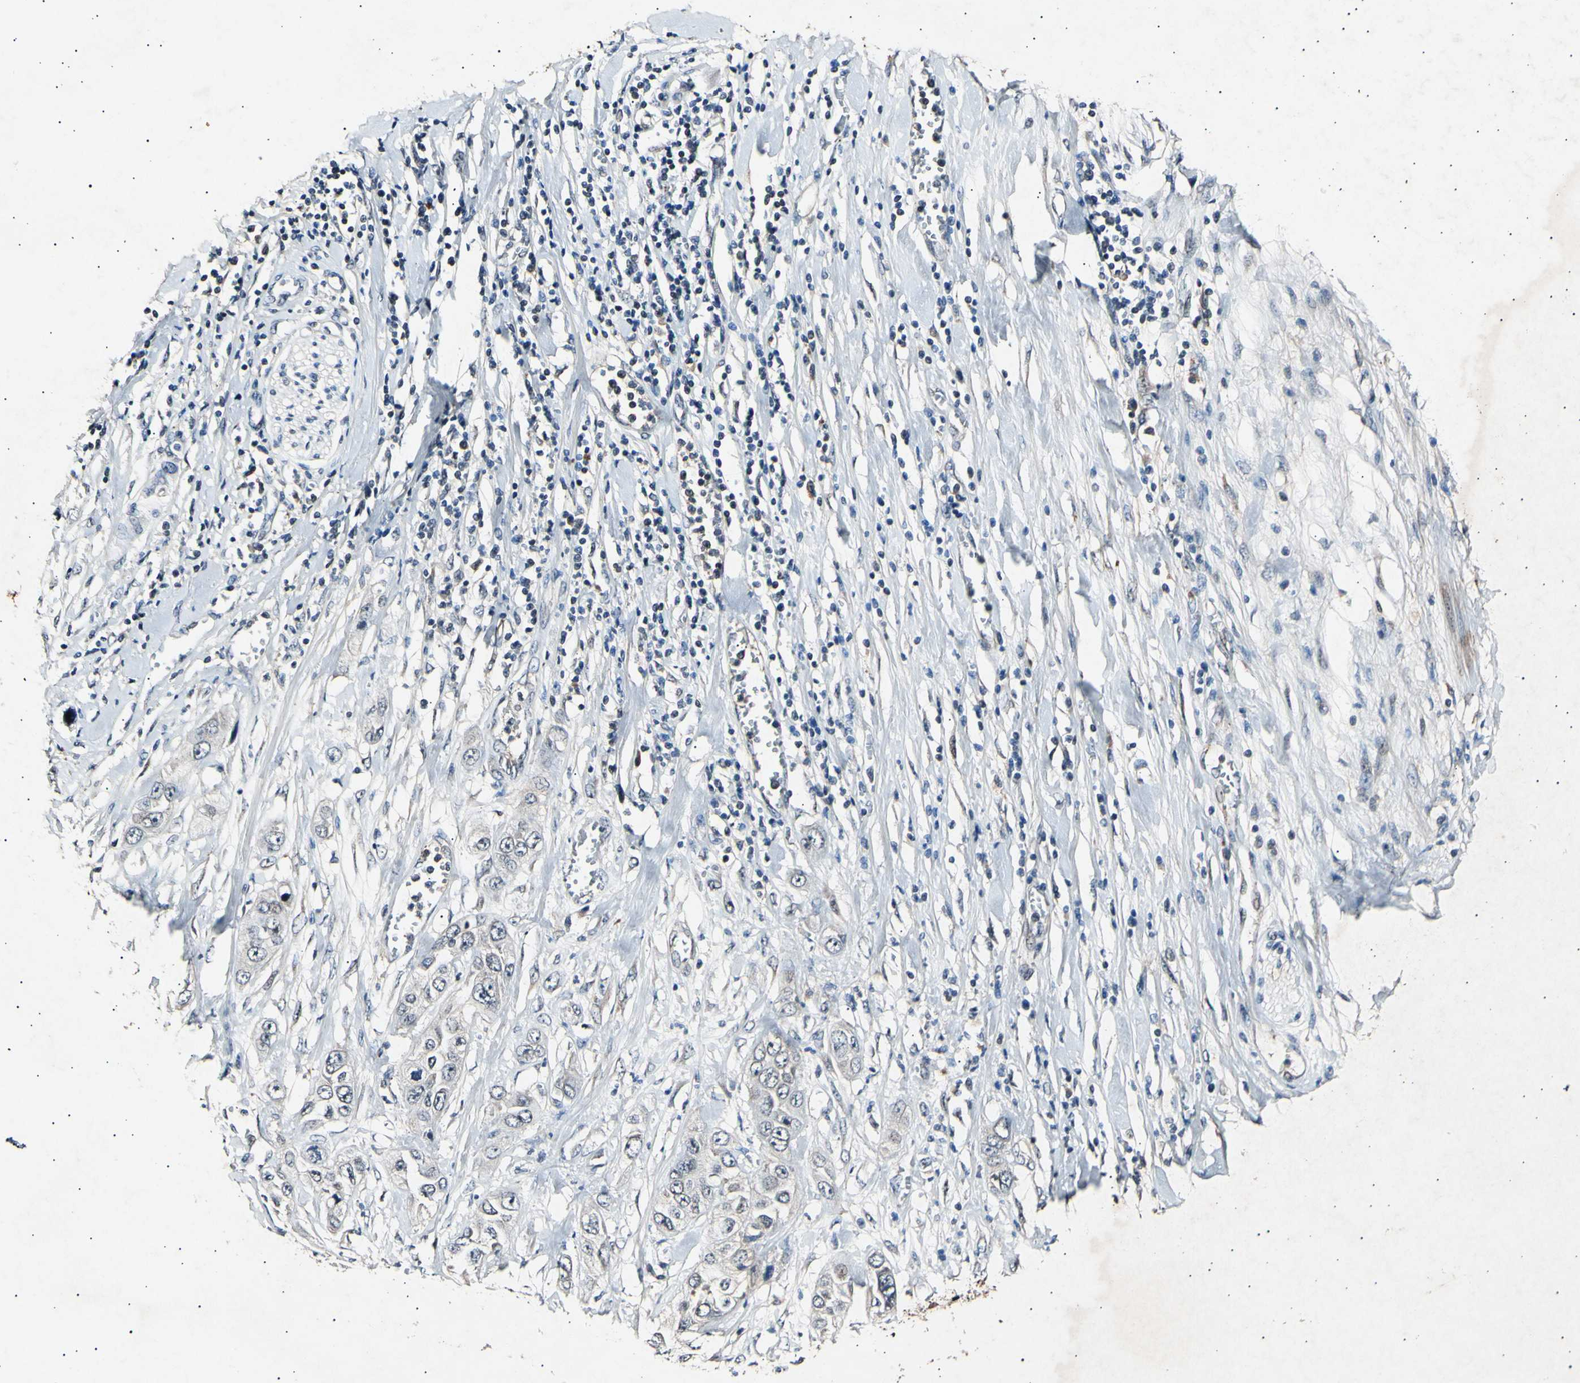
{"staining": {"intensity": "negative", "quantity": "none", "location": "none"}, "tissue": "pancreatic cancer", "cell_type": "Tumor cells", "image_type": "cancer", "snomed": [{"axis": "morphology", "description": "Adenocarcinoma, NOS"}, {"axis": "topography", "description": "Pancreas"}], "caption": "Immunohistochemistry histopathology image of neoplastic tissue: adenocarcinoma (pancreatic) stained with DAB (3,3'-diaminobenzidine) reveals no significant protein staining in tumor cells.", "gene": "ADCY3", "patient": {"sex": "female", "age": 70}}